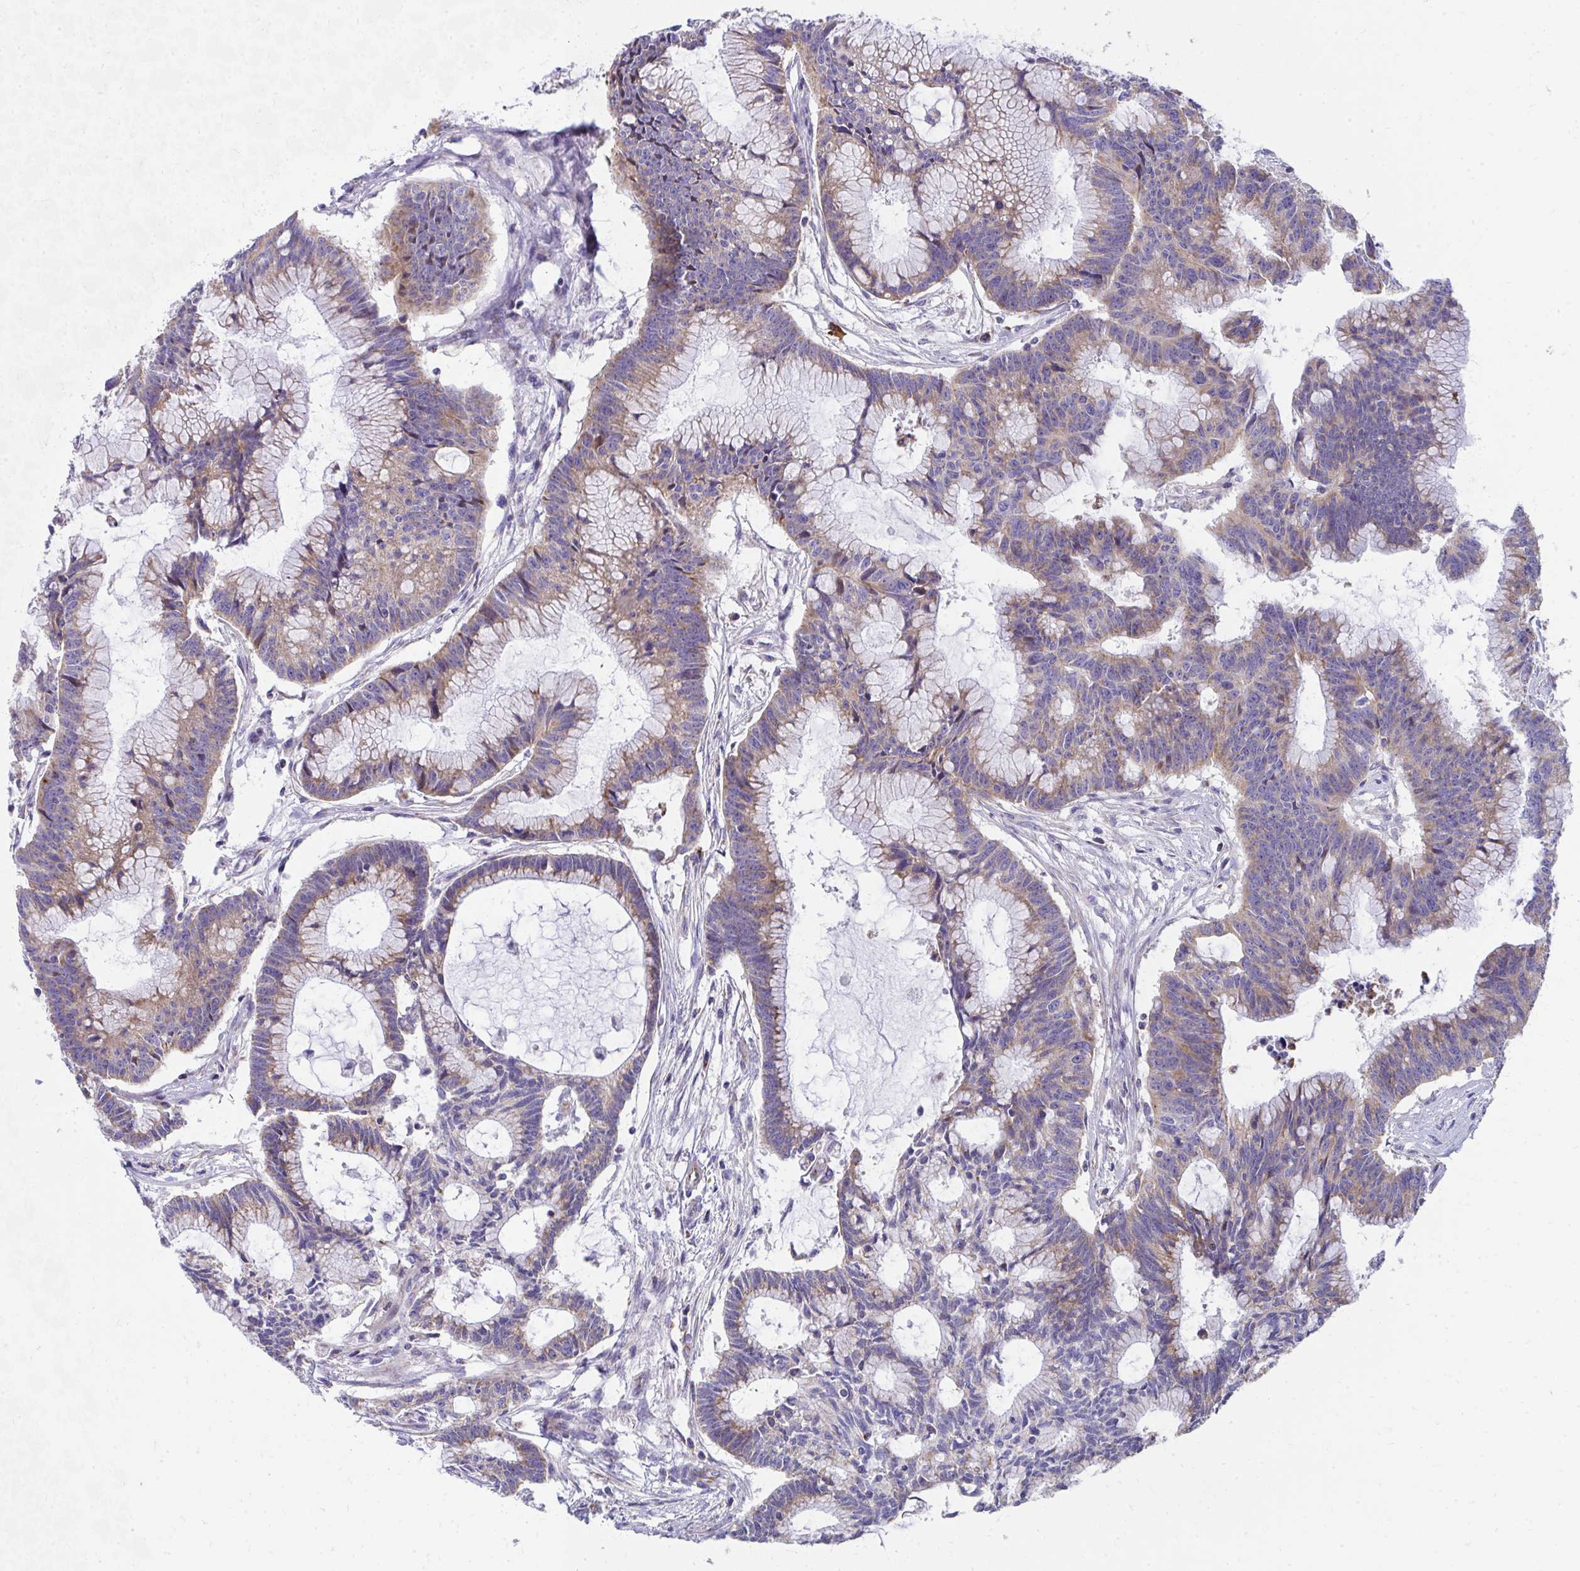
{"staining": {"intensity": "moderate", "quantity": "25%-75%", "location": "cytoplasmic/membranous"}, "tissue": "colorectal cancer", "cell_type": "Tumor cells", "image_type": "cancer", "snomed": [{"axis": "morphology", "description": "Adenocarcinoma, NOS"}, {"axis": "topography", "description": "Colon"}], "caption": "A micrograph of colorectal cancer (adenocarcinoma) stained for a protein demonstrates moderate cytoplasmic/membranous brown staining in tumor cells.", "gene": "IL37", "patient": {"sex": "female", "age": 78}}